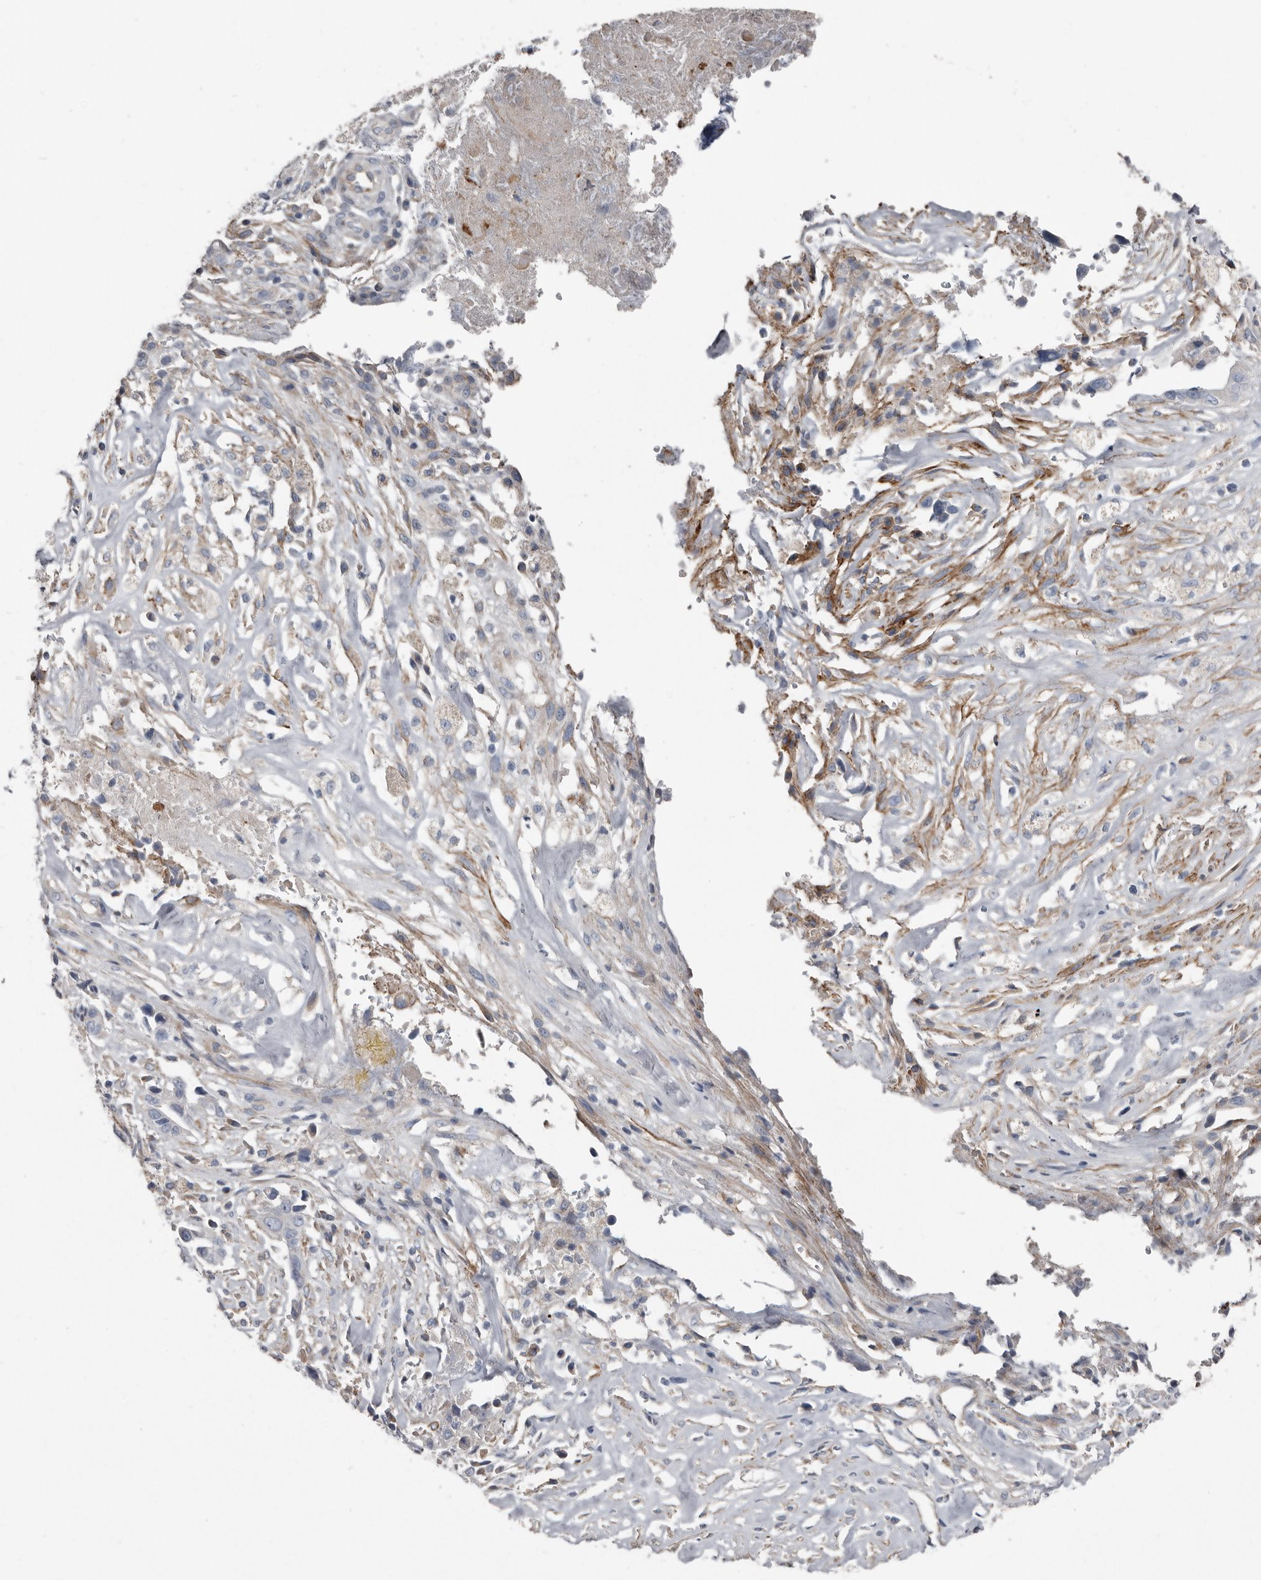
{"staining": {"intensity": "negative", "quantity": "none", "location": "none"}, "tissue": "liver cancer", "cell_type": "Tumor cells", "image_type": "cancer", "snomed": [{"axis": "morphology", "description": "Cholangiocarcinoma"}, {"axis": "topography", "description": "Liver"}], "caption": "DAB (3,3'-diaminobenzidine) immunohistochemical staining of human liver cholangiocarcinoma demonstrates no significant expression in tumor cells. (Brightfield microscopy of DAB IHC at high magnification).", "gene": "ZNF114", "patient": {"sex": "female", "age": 79}}